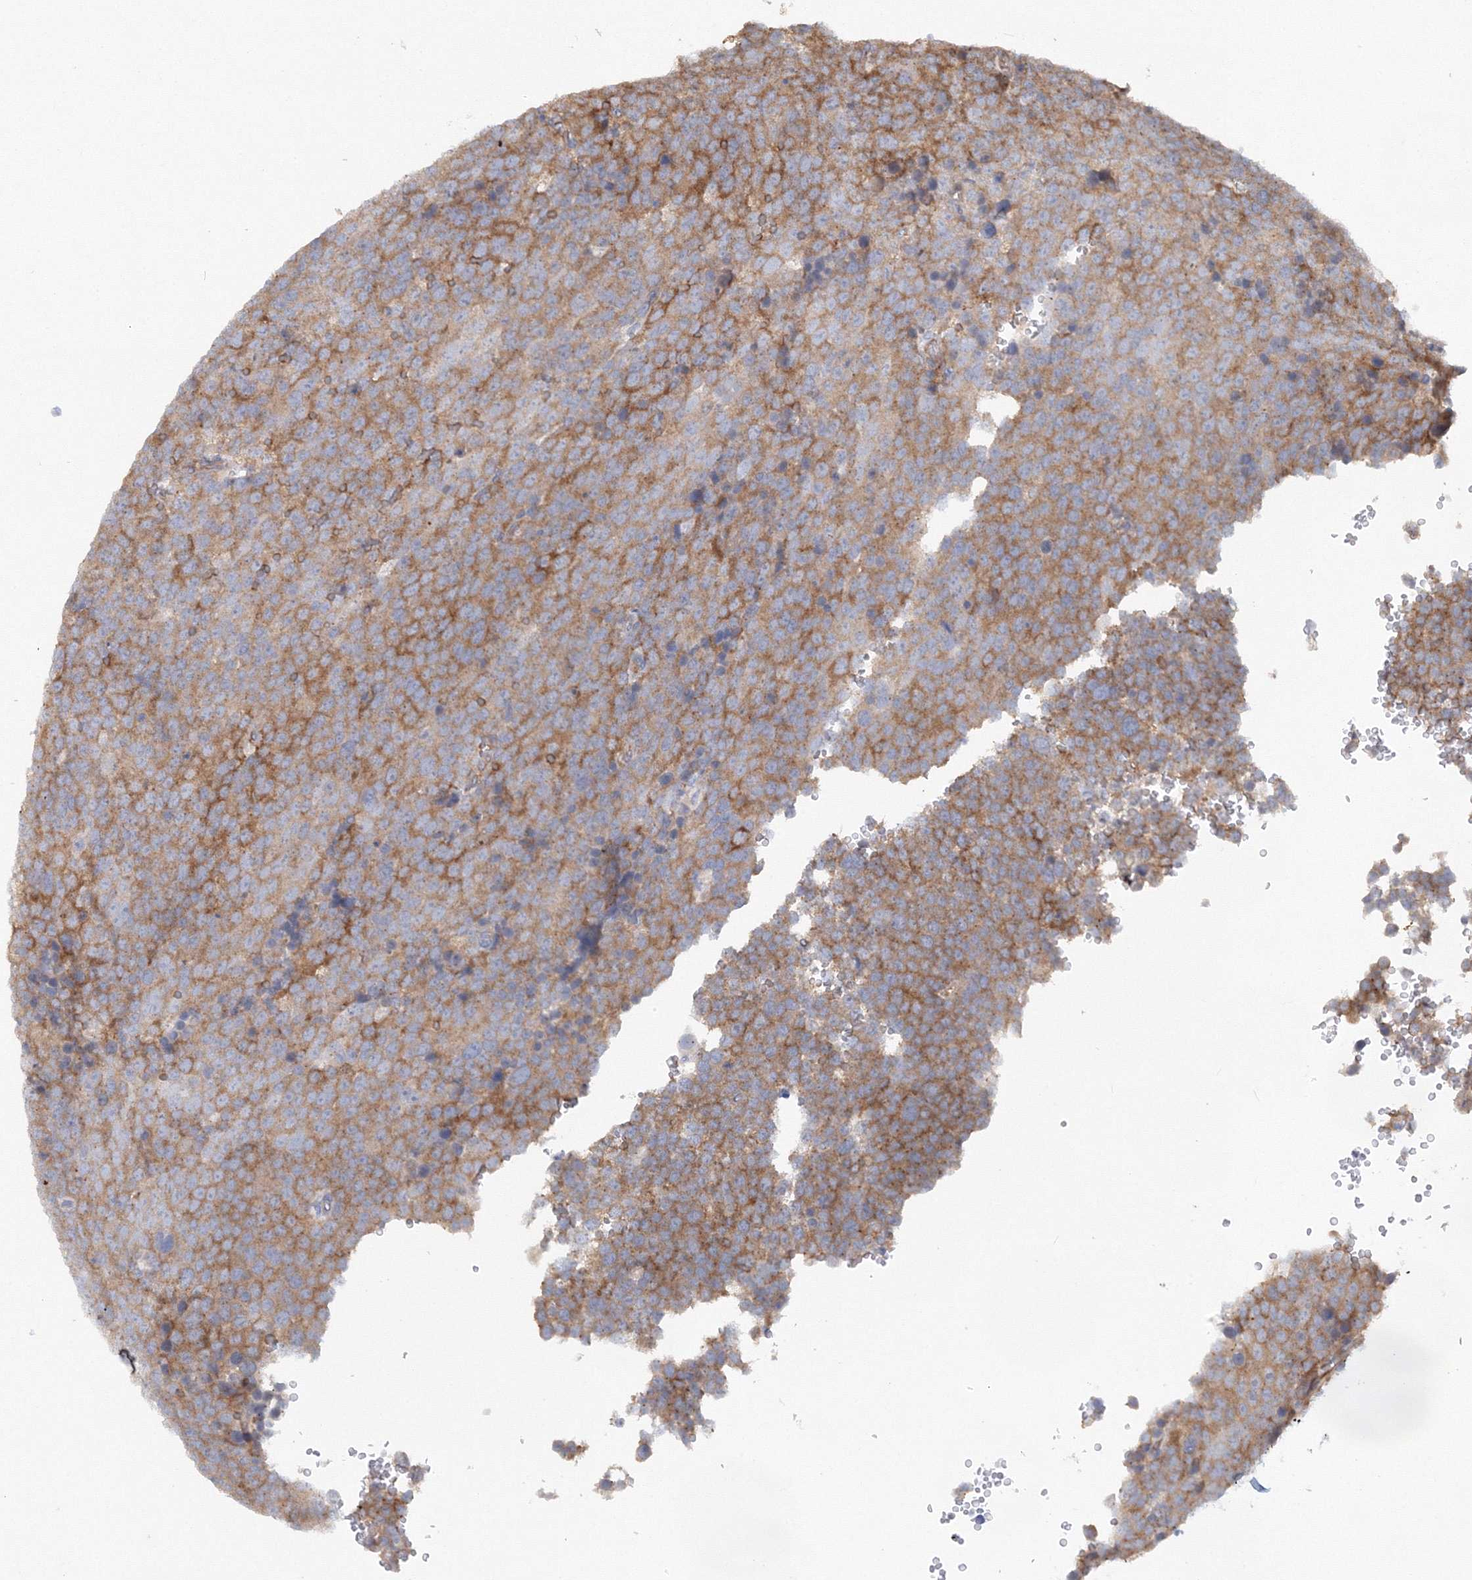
{"staining": {"intensity": "moderate", "quantity": ">75%", "location": "cytoplasmic/membranous"}, "tissue": "testis cancer", "cell_type": "Tumor cells", "image_type": "cancer", "snomed": [{"axis": "morphology", "description": "Seminoma, NOS"}, {"axis": "topography", "description": "Testis"}], "caption": "IHC (DAB (3,3'-diaminobenzidine)) staining of testis seminoma exhibits moderate cytoplasmic/membranous protein expression in about >75% of tumor cells. The protein is shown in brown color, while the nuclei are stained blue.", "gene": "TANC1", "patient": {"sex": "male", "age": 71}}